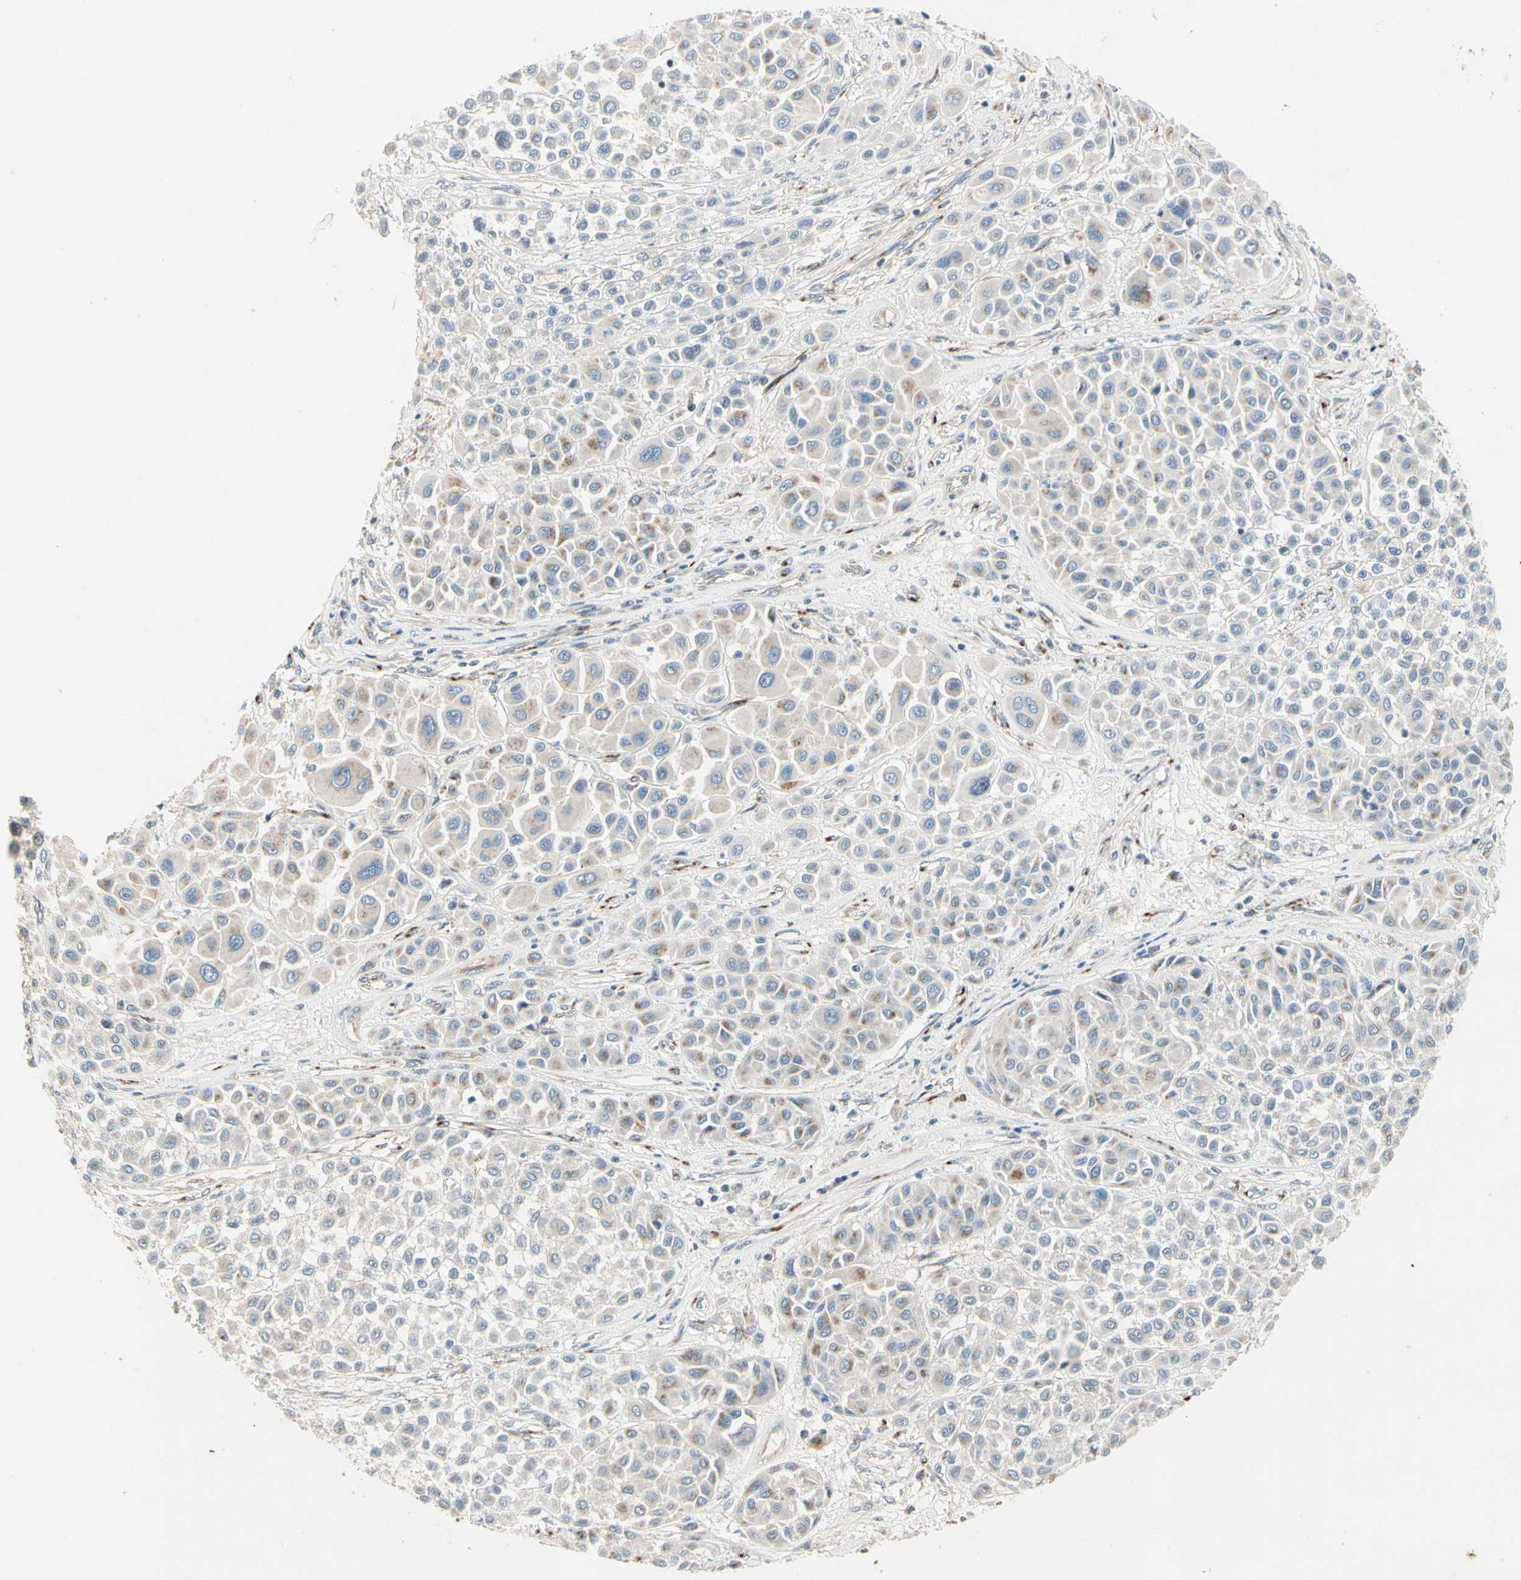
{"staining": {"intensity": "moderate", "quantity": "<25%", "location": "cytoplasmic/membranous"}, "tissue": "melanoma", "cell_type": "Tumor cells", "image_type": "cancer", "snomed": [{"axis": "morphology", "description": "Malignant melanoma, Metastatic site"}, {"axis": "topography", "description": "Soft tissue"}], "caption": "Human melanoma stained with a protein marker displays moderate staining in tumor cells.", "gene": "ABCA3", "patient": {"sex": "male", "age": 41}}